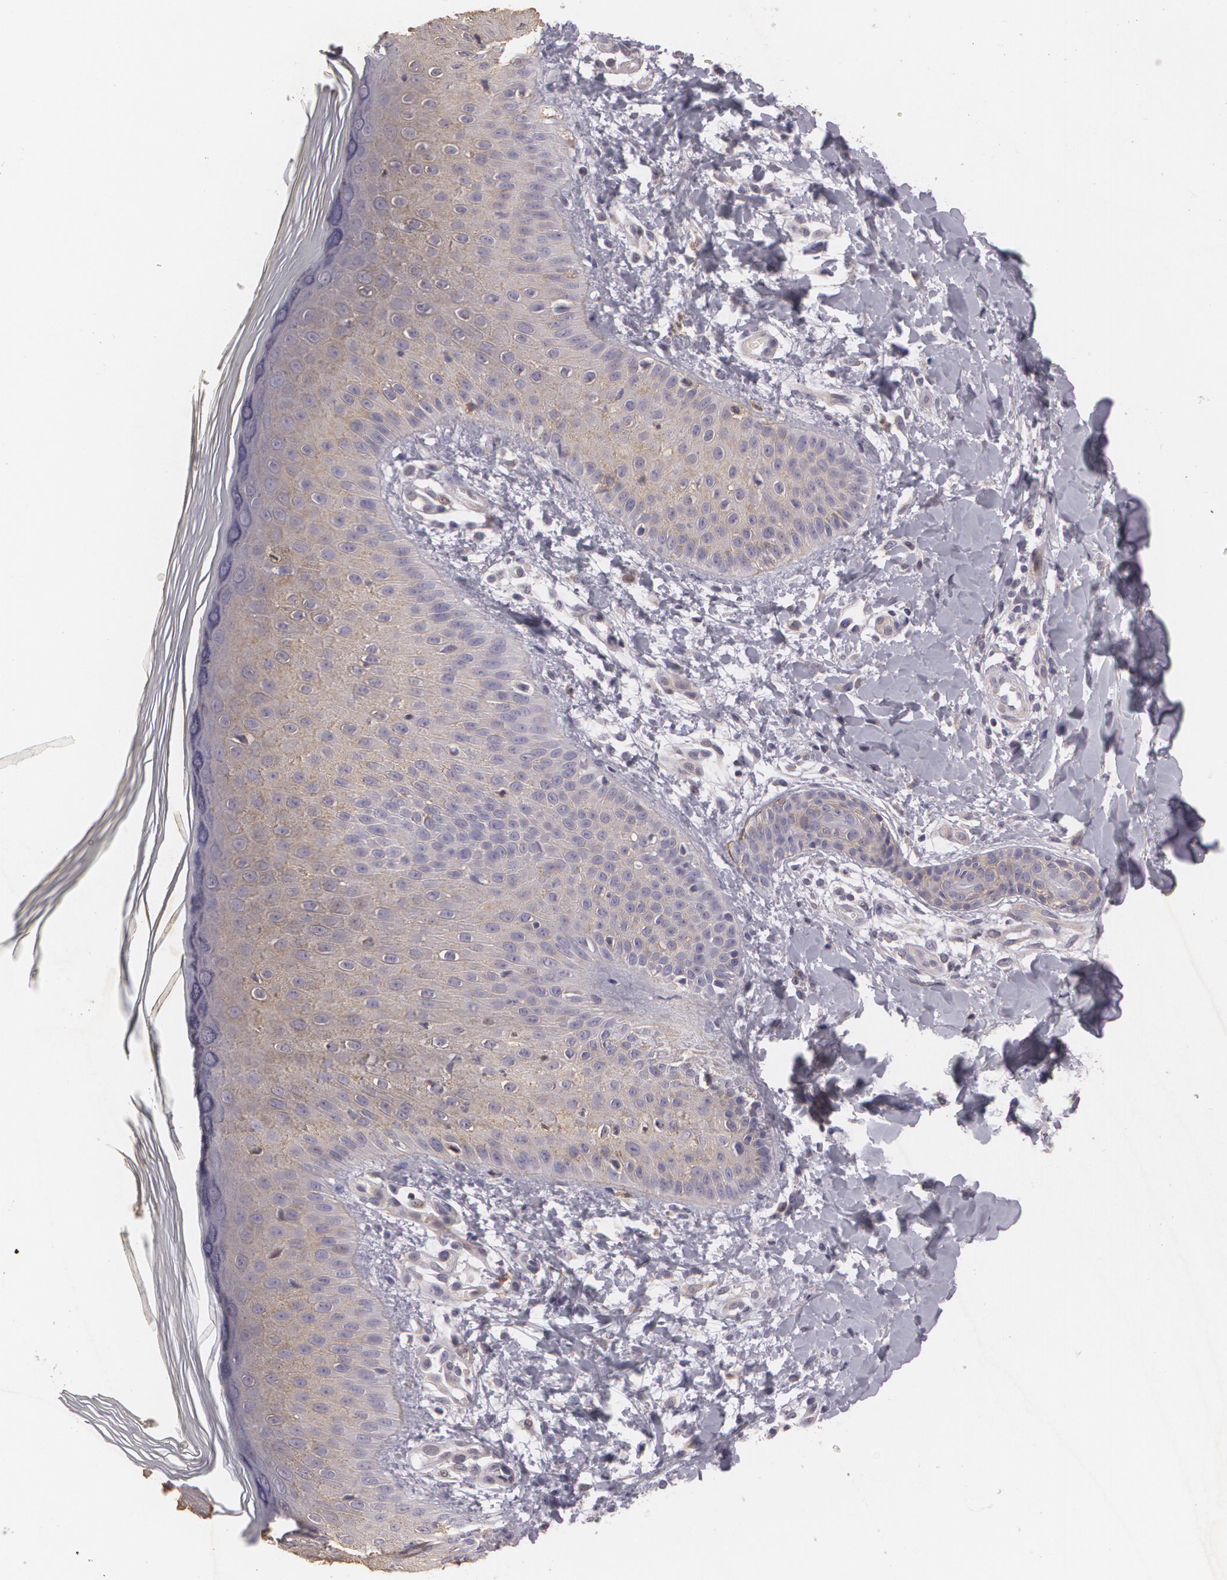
{"staining": {"intensity": "weak", "quantity": "25%-75%", "location": "cytoplasmic/membranous"}, "tissue": "skin", "cell_type": "Epidermal cells", "image_type": "normal", "snomed": [{"axis": "morphology", "description": "Normal tissue, NOS"}, {"axis": "morphology", "description": "Inflammation, NOS"}, {"axis": "topography", "description": "Soft tissue"}, {"axis": "topography", "description": "Anal"}], "caption": "Immunohistochemistry of normal human skin reveals low levels of weak cytoplasmic/membranous expression in approximately 25%-75% of epidermal cells. (DAB = brown stain, brightfield microscopy at high magnification).", "gene": "KCNA4", "patient": {"sex": "female", "age": 15}}